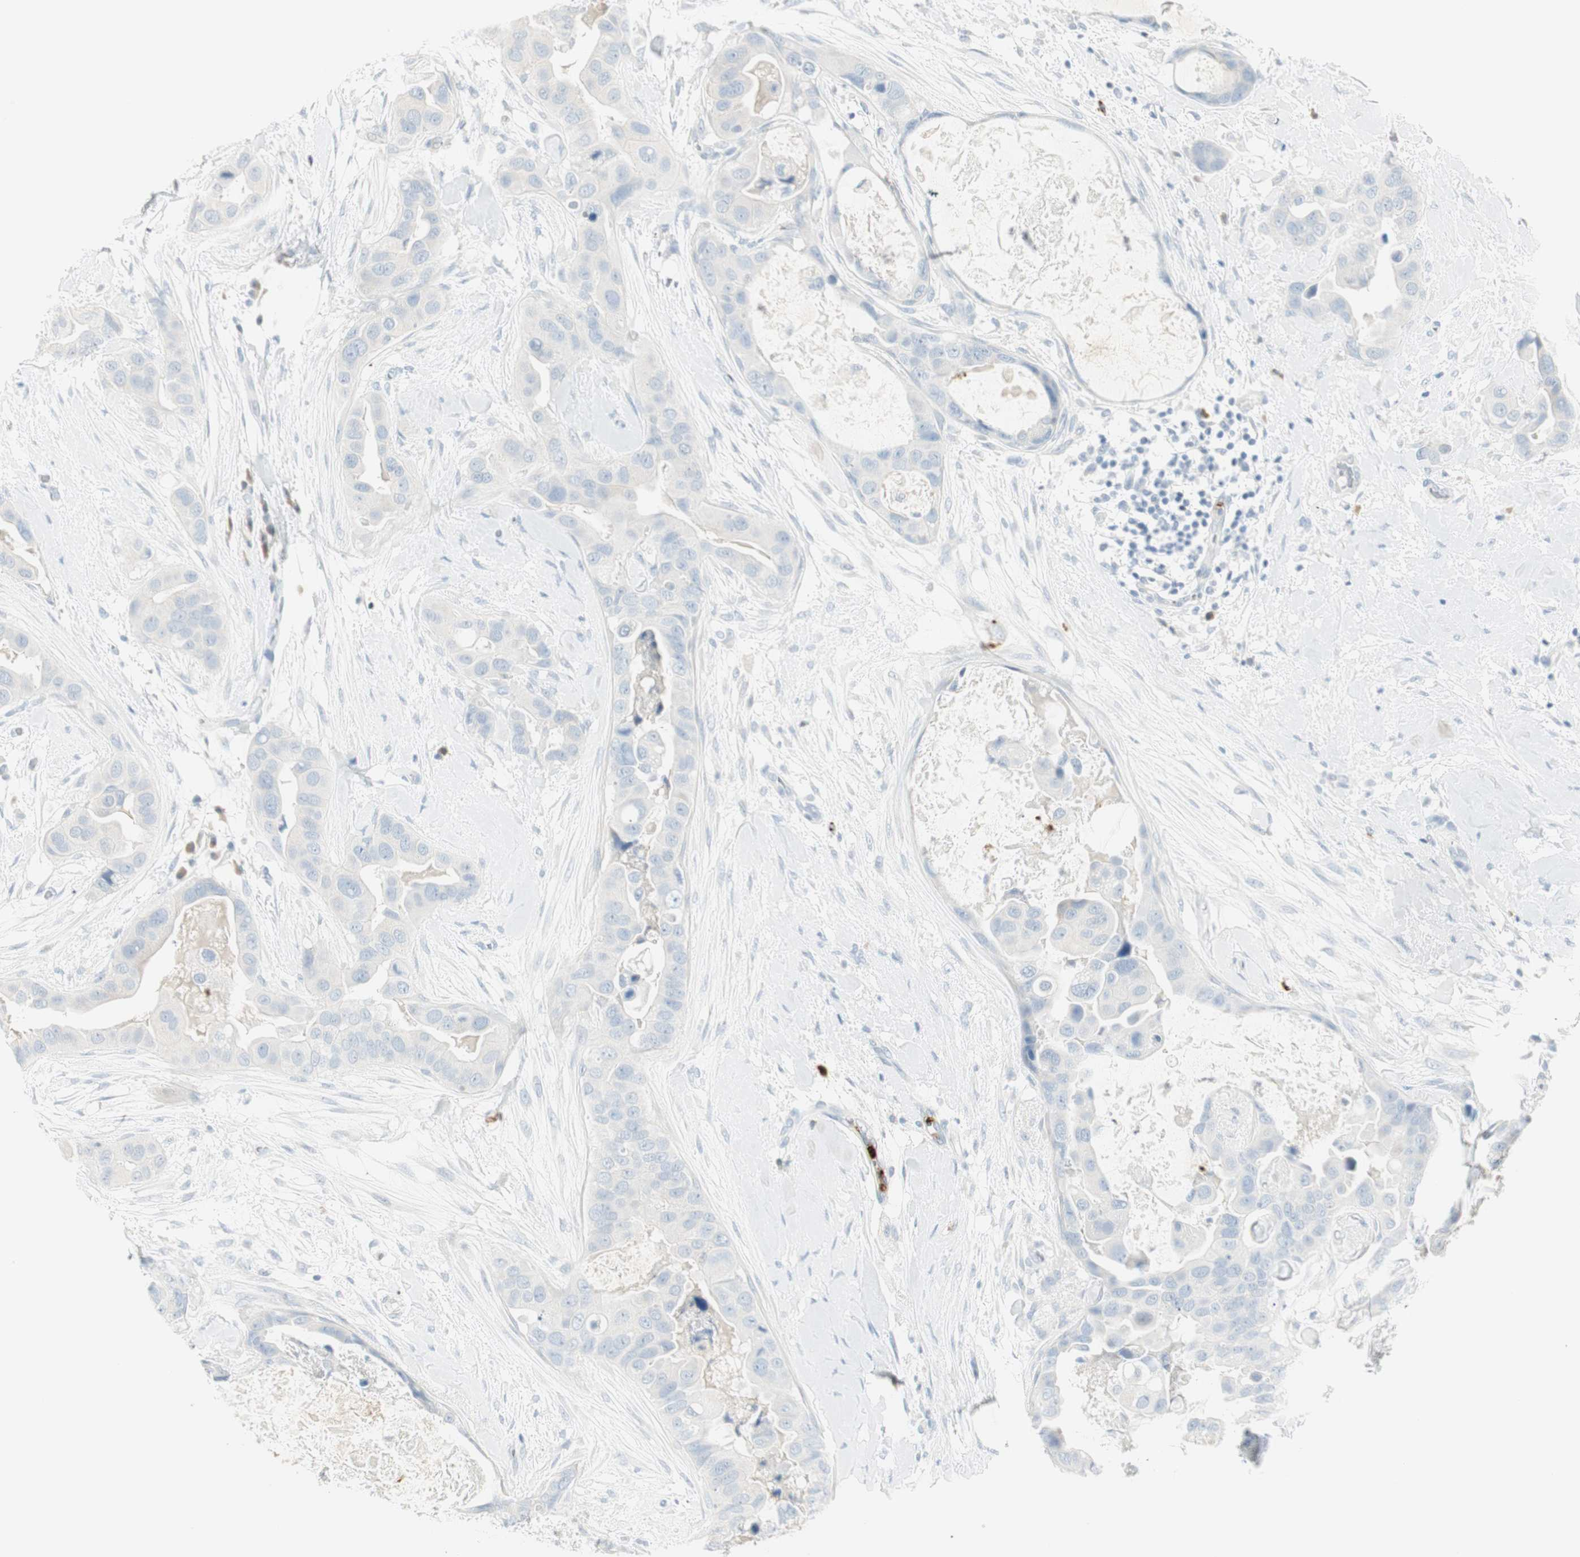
{"staining": {"intensity": "negative", "quantity": "none", "location": "none"}, "tissue": "breast cancer", "cell_type": "Tumor cells", "image_type": "cancer", "snomed": [{"axis": "morphology", "description": "Duct carcinoma"}, {"axis": "topography", "description": "Breast"}], "caption": "IHC micrograph of breast cancer (intraductal carcinoma) stained for a protein (brown), which reveals no positivity in tumor cells.", "gene": "PRTN3", "patient": {"sex": "female", "age": 40}}